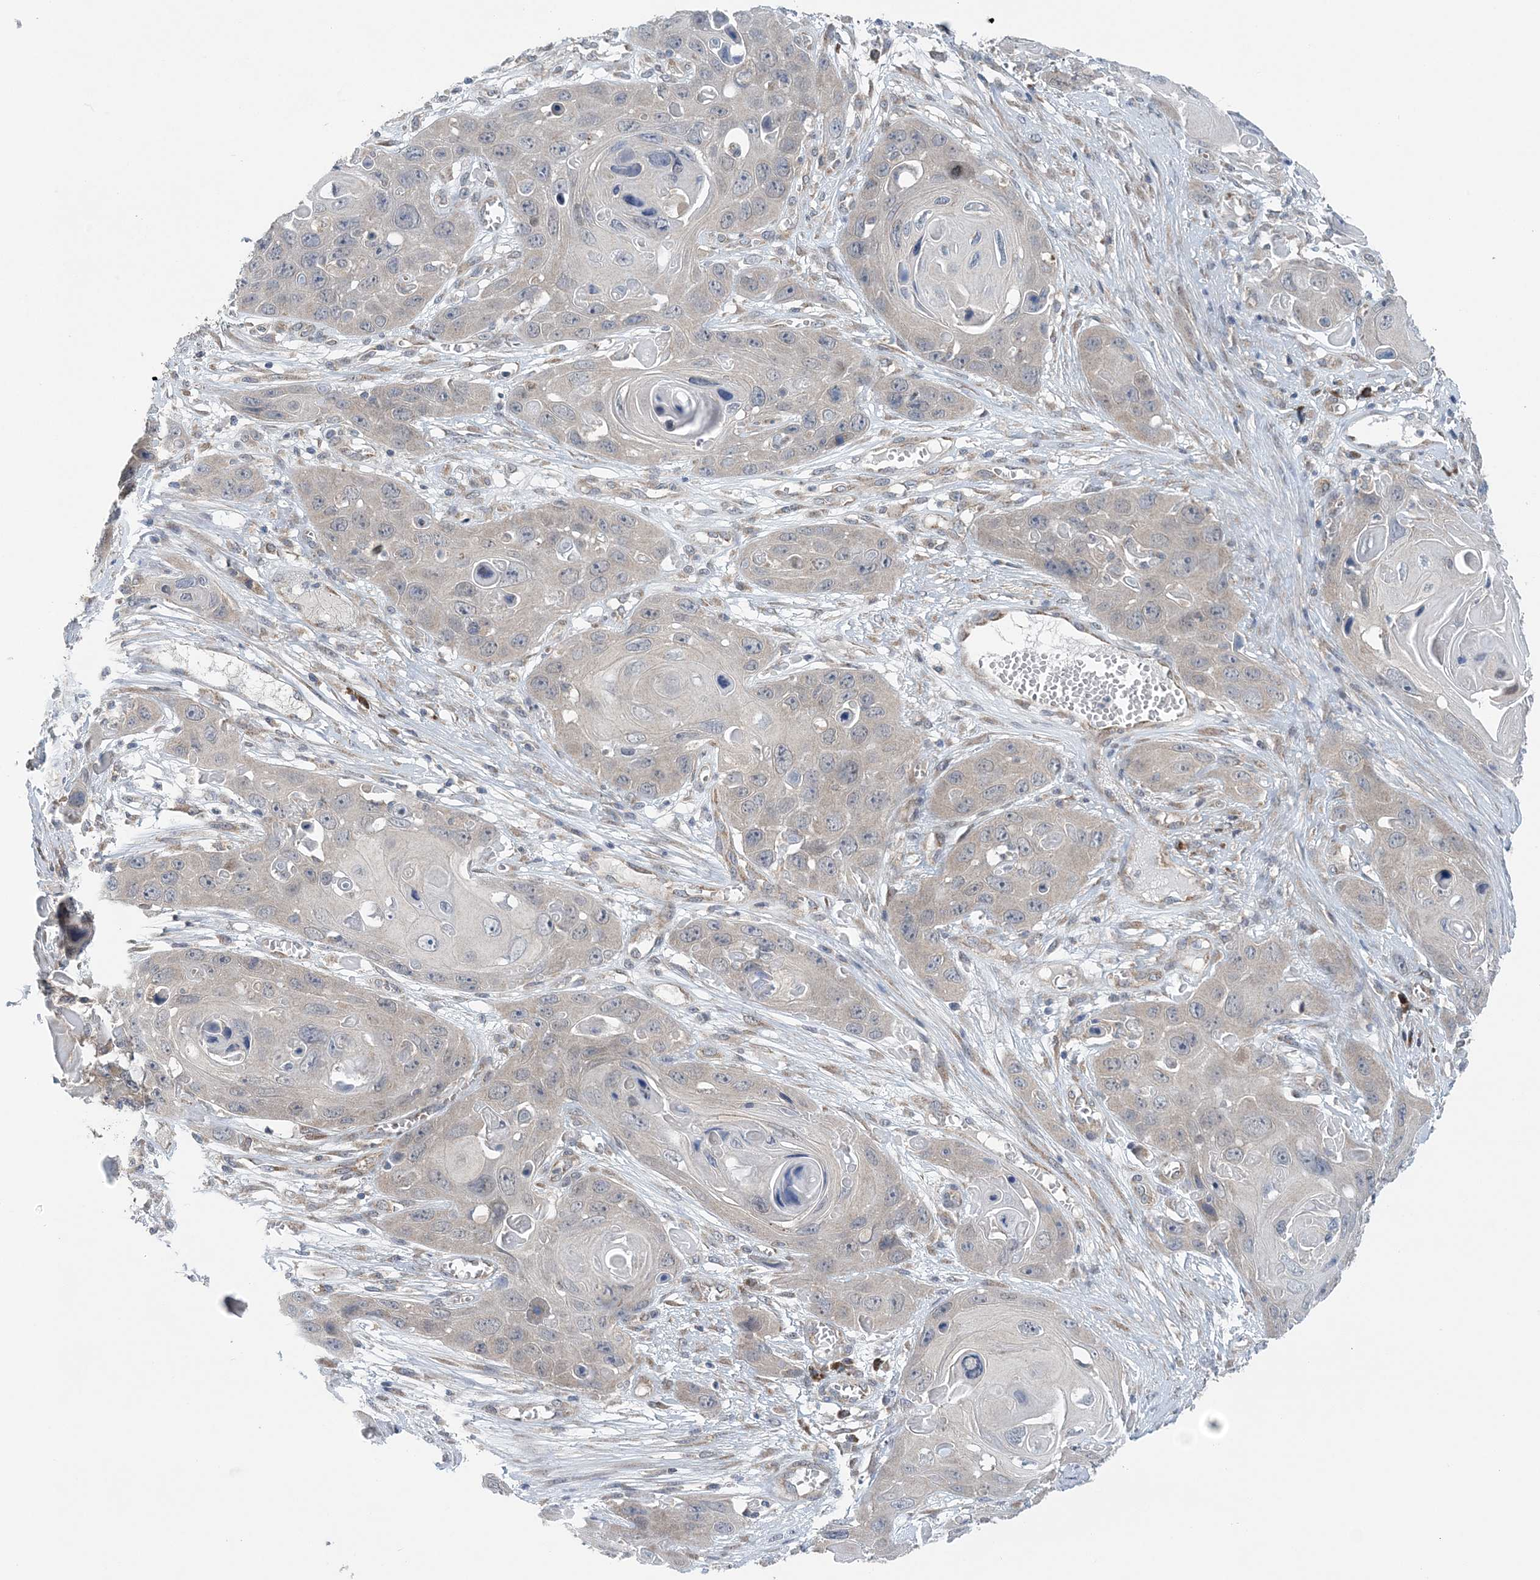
{"staining": {"intensity": "negative", "quantity": "none", "location": "none"}, "tissue": "skin cancer", "cell_type": "Tumor cells", "image_type": "cancer", "snomed": [{"axis": "morphology", "description": "Squamous cell carcinoma, NOS"}, {"axis": "topography", "description": "Skin"}], "caption": "A high-resolution micrograph shows immunohistochemistry staining of skin squamous cell carcinoma, which displays no significant positivity in tumor cells.", "gene": "COPE", "patient": {"sex": "male", "age": 55}}